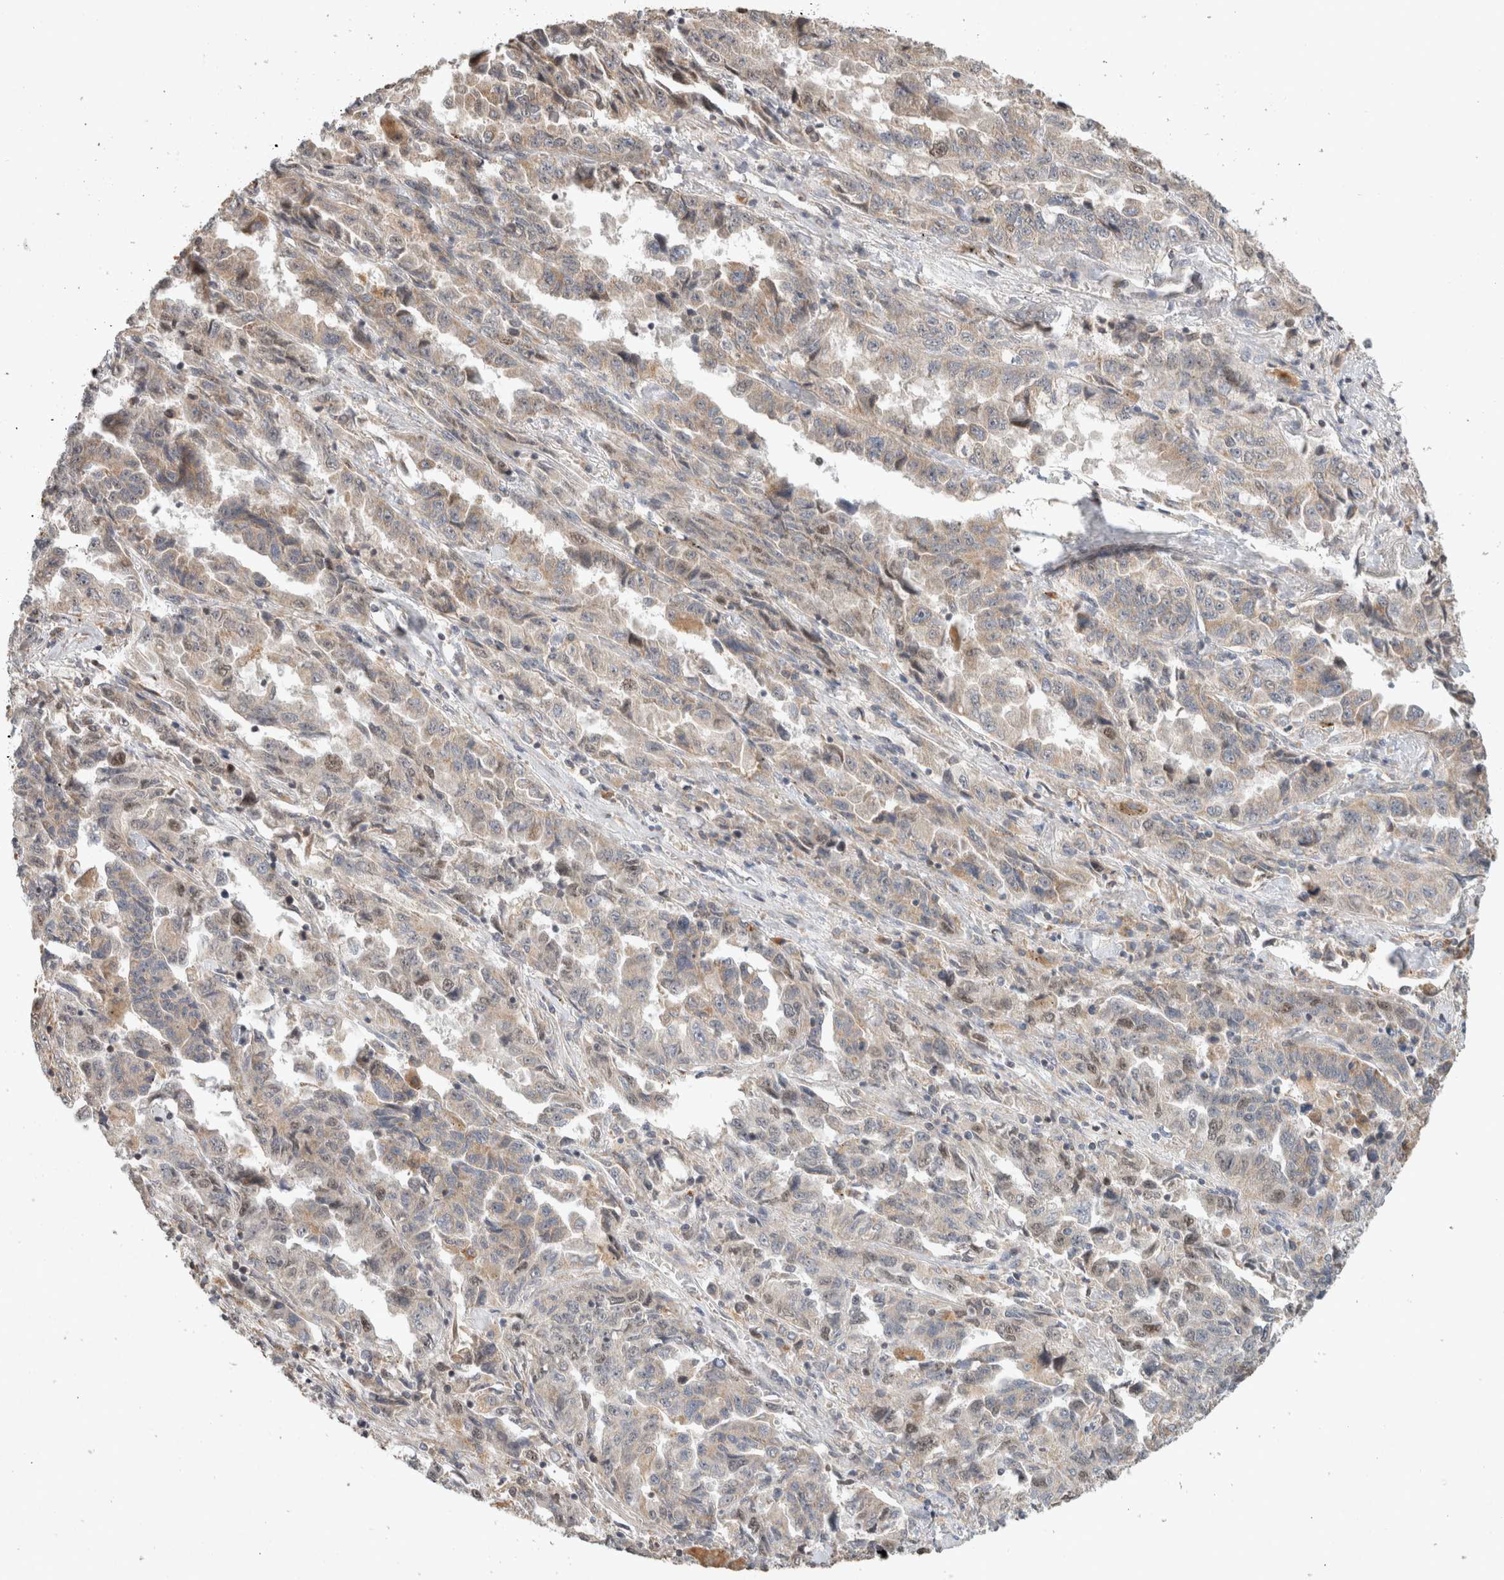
{"staining": {"intensity": "weak", "quantity": "25%-75%", "location": "cytoplasmic/membranous,nuclear"}, "tissue": "lung cancer", "cell_type": "Tumor cells", "image_type": "cancer", "snomed": [{"axis": "morphology", "description": "Adenocarcinoma, NOS"}, {"axis": "topography", "description": "Lung"}], "caption": "IHC histopathology image of neoplastic tissue: lung cancer (adenocarcinoma) stained using immunohistochemistry (IHC) demonstrates low levels of weak protein expression localized specifically in the cytoplasmic/membranous and nuclear of tumor cells, appearing as a cytoplasmic/membranous and nuclear brown color.", "gene": "GINS4", "patient": {"sex": "female", "age": 51}}